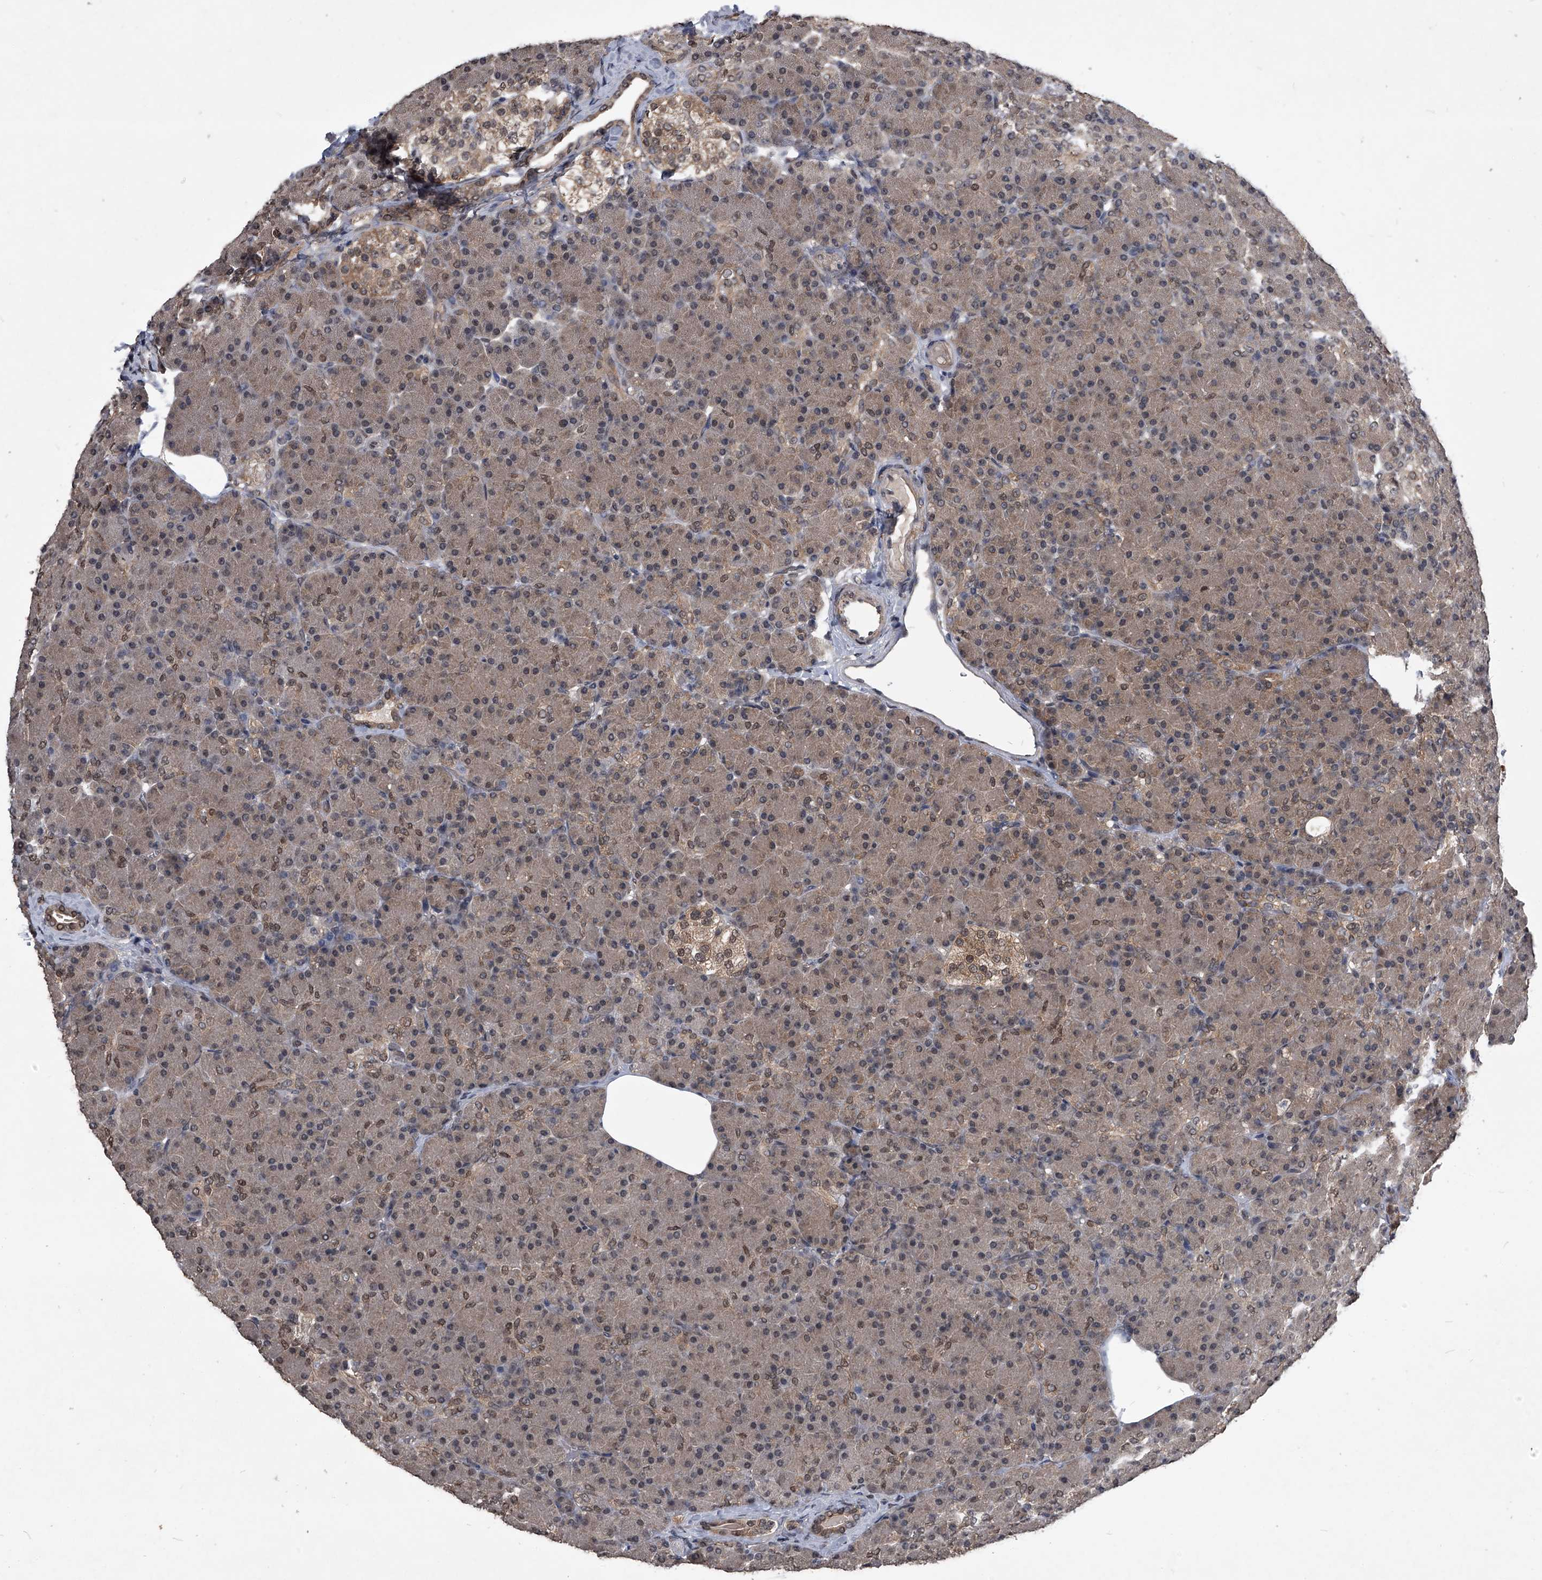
{"staining": {"intensity": "moderate", "quantity": "25%-75%", "location": "cytoplasmic/membranous,nuclear"}, "tissue": "pancreas", "cell_type": "Exocrine glandular cells", "image_type": "normal", "snomed": [{"axis": "morphology", "description": "Normal tissue, NOS"}, {"axis": "topography", "description": "Pancreas"}], "caption": "The photomicrograph reveals staining of normal pancreas, revealing moderate cytoplasmic/membranous,nuclear protein positivity (brown color) within exocrine glandular cells.", "gene": "TSNAX", "patient": {"sex": "female", "age": 43}}